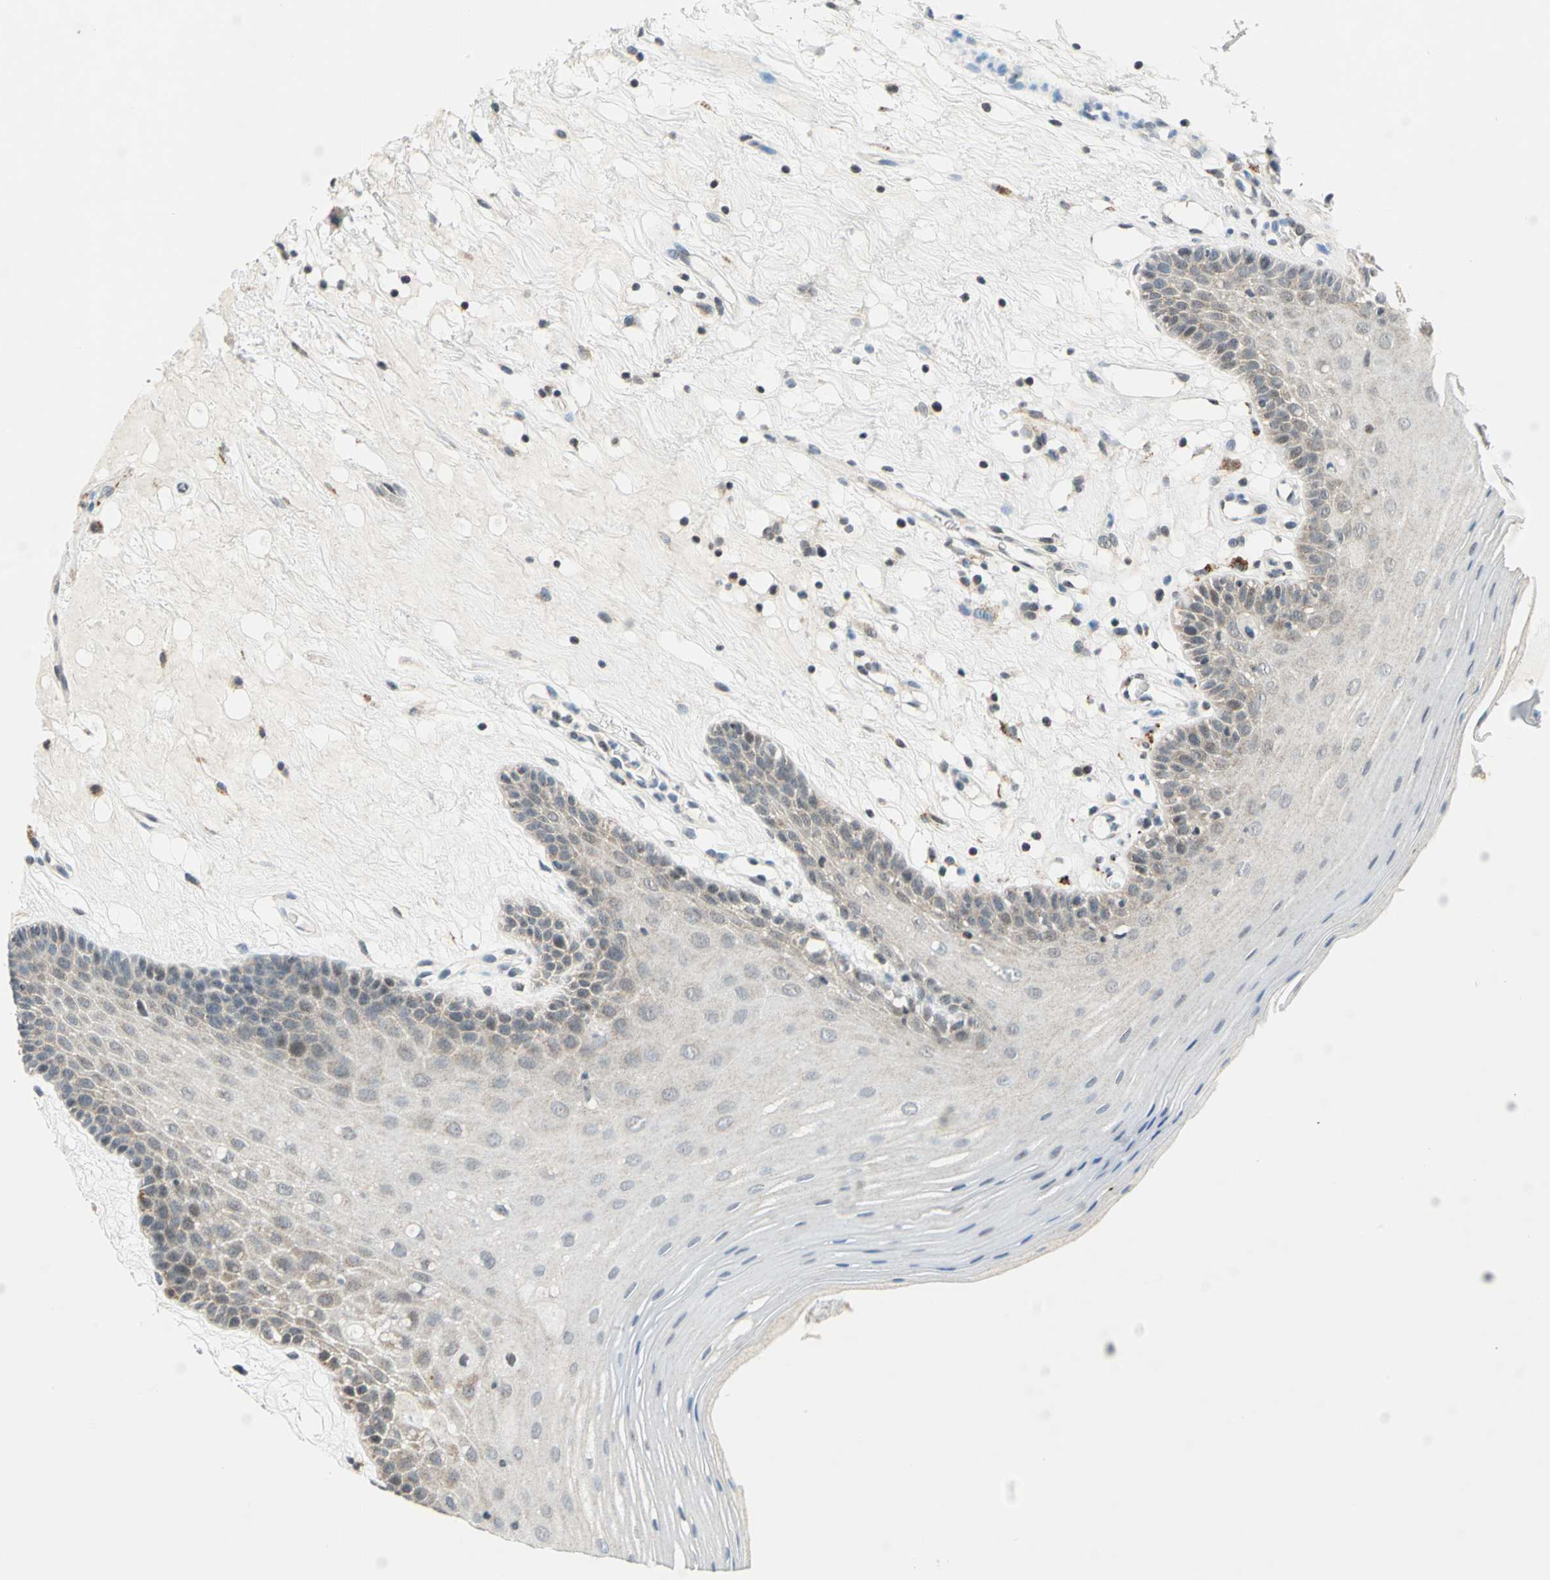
{"staining": {"intensity": "negative", "quantity": "none", "location": "none"}, "tissue": "oral mucosa", "cell_type": "Squamous epithelial cells", "image_type": "normal", "snomed": [{"axis": "morphology", "description": "Normal tissue, NOS"}, {"axis": "morphology", "description": "Squamous cell carcinoma, NOS"}, {"axis": "topography", "description": "Skeletal muscle"}, {"axis": "topography", "description": "Oral tissue"}, {"axis": "topography", "description": "Head-Neck"}], "caption": "The histopathology image exhibits no staining of squamous epithelial cells in normal oral mucosa. (DAB (3,3'-diaminobenzidine) immunohistochemistry (IHC) visualized using brightfield microscopy, high magnification).", "gene": "PIN1", "patient": {"sex": "male", "age": 71}}